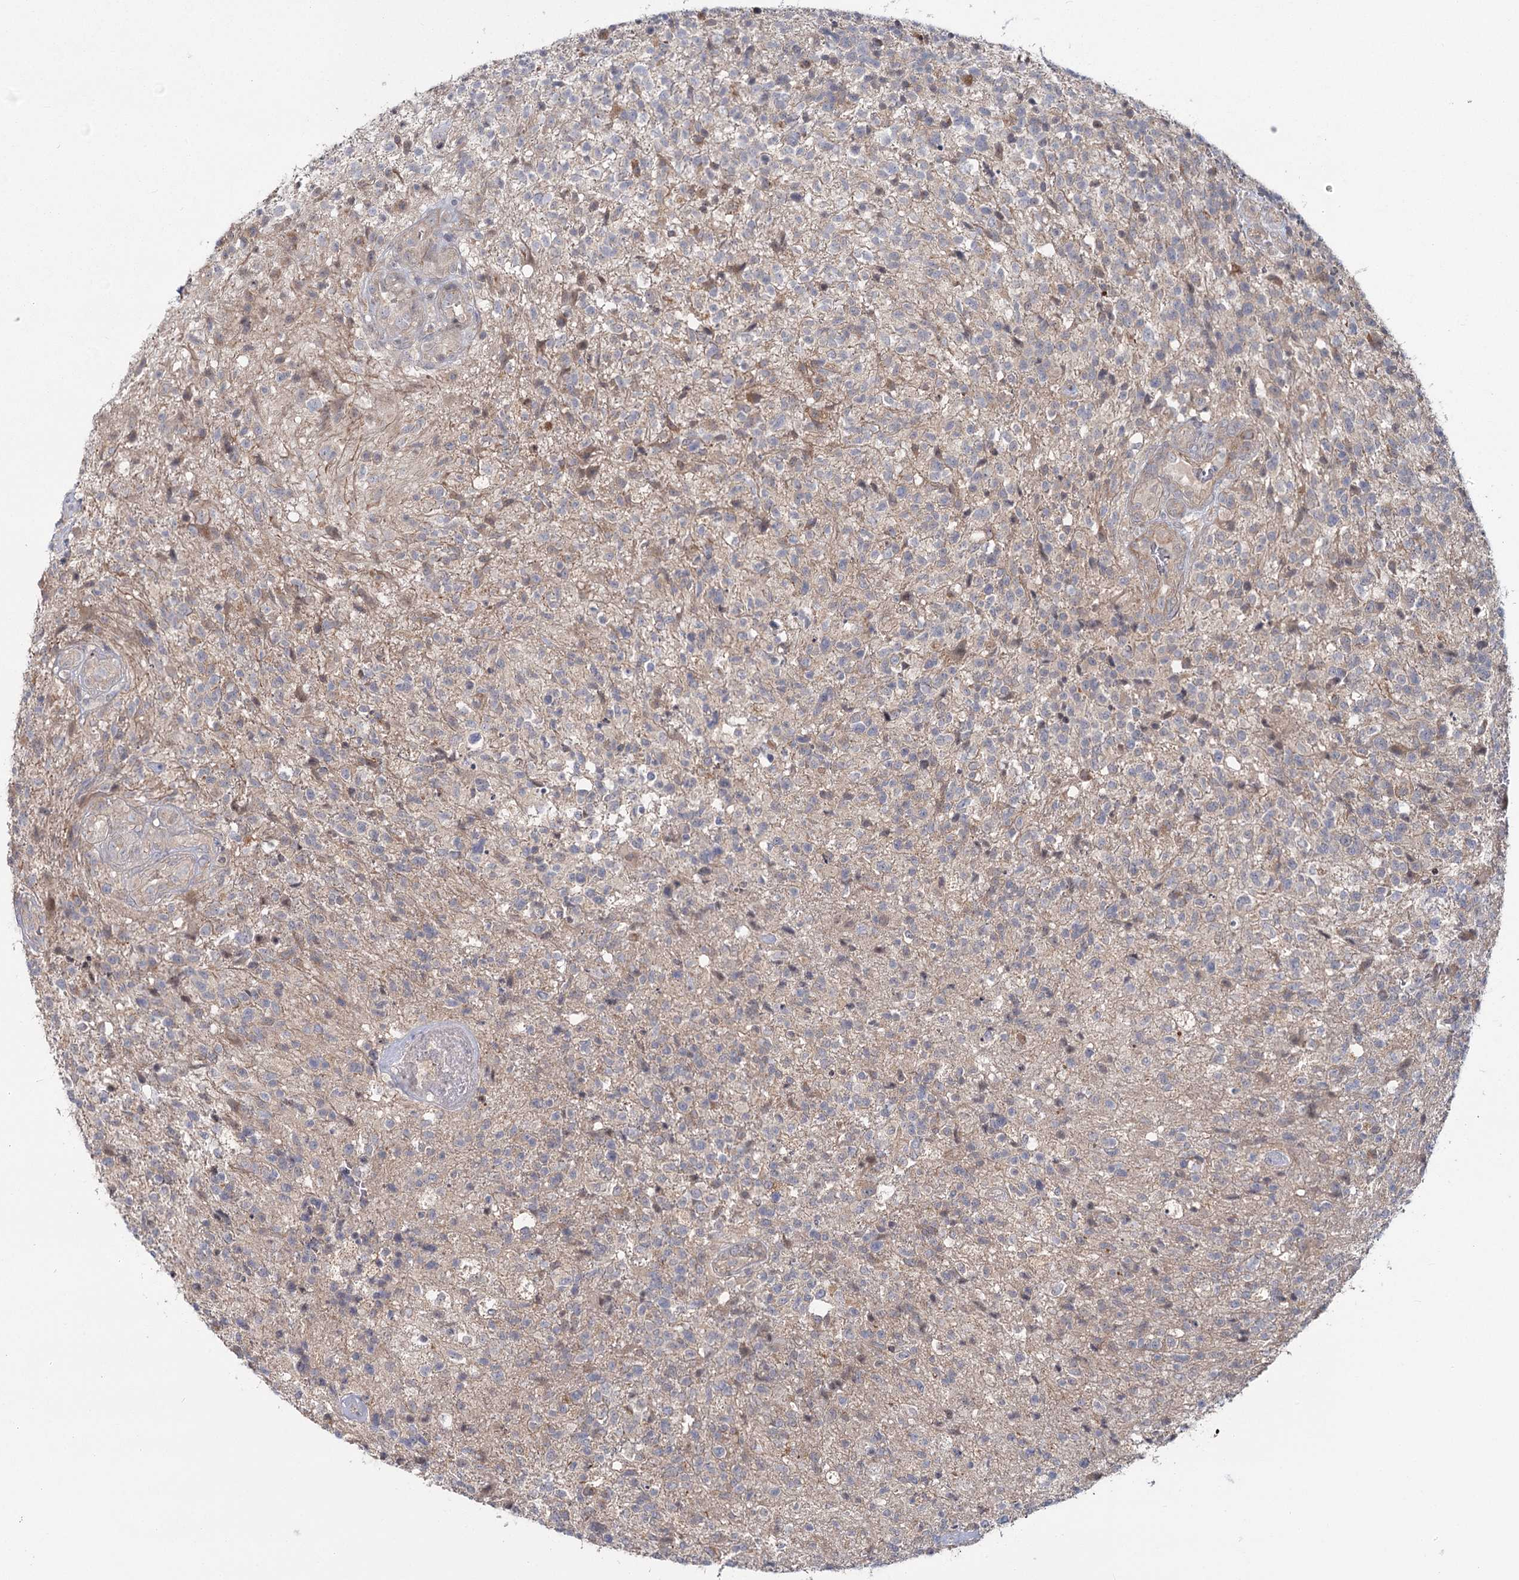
{"staining": {"intensity": "negative", "quantity": "none", "location": "none"}, "tissue": "glioma", "cell_type": "Tumor cells", "image_type": "cancer", "snomed": [{"axis": "morphology", "description": "Glioma, malignant, High grade"}, {"axis": "topography", "description": "Brain"}], "caption": "Image shows no protein staining in tumor cells of glioma tissue.", "gene": "TBC1D9B", "patient": {"sex": "male", "age": 56}}